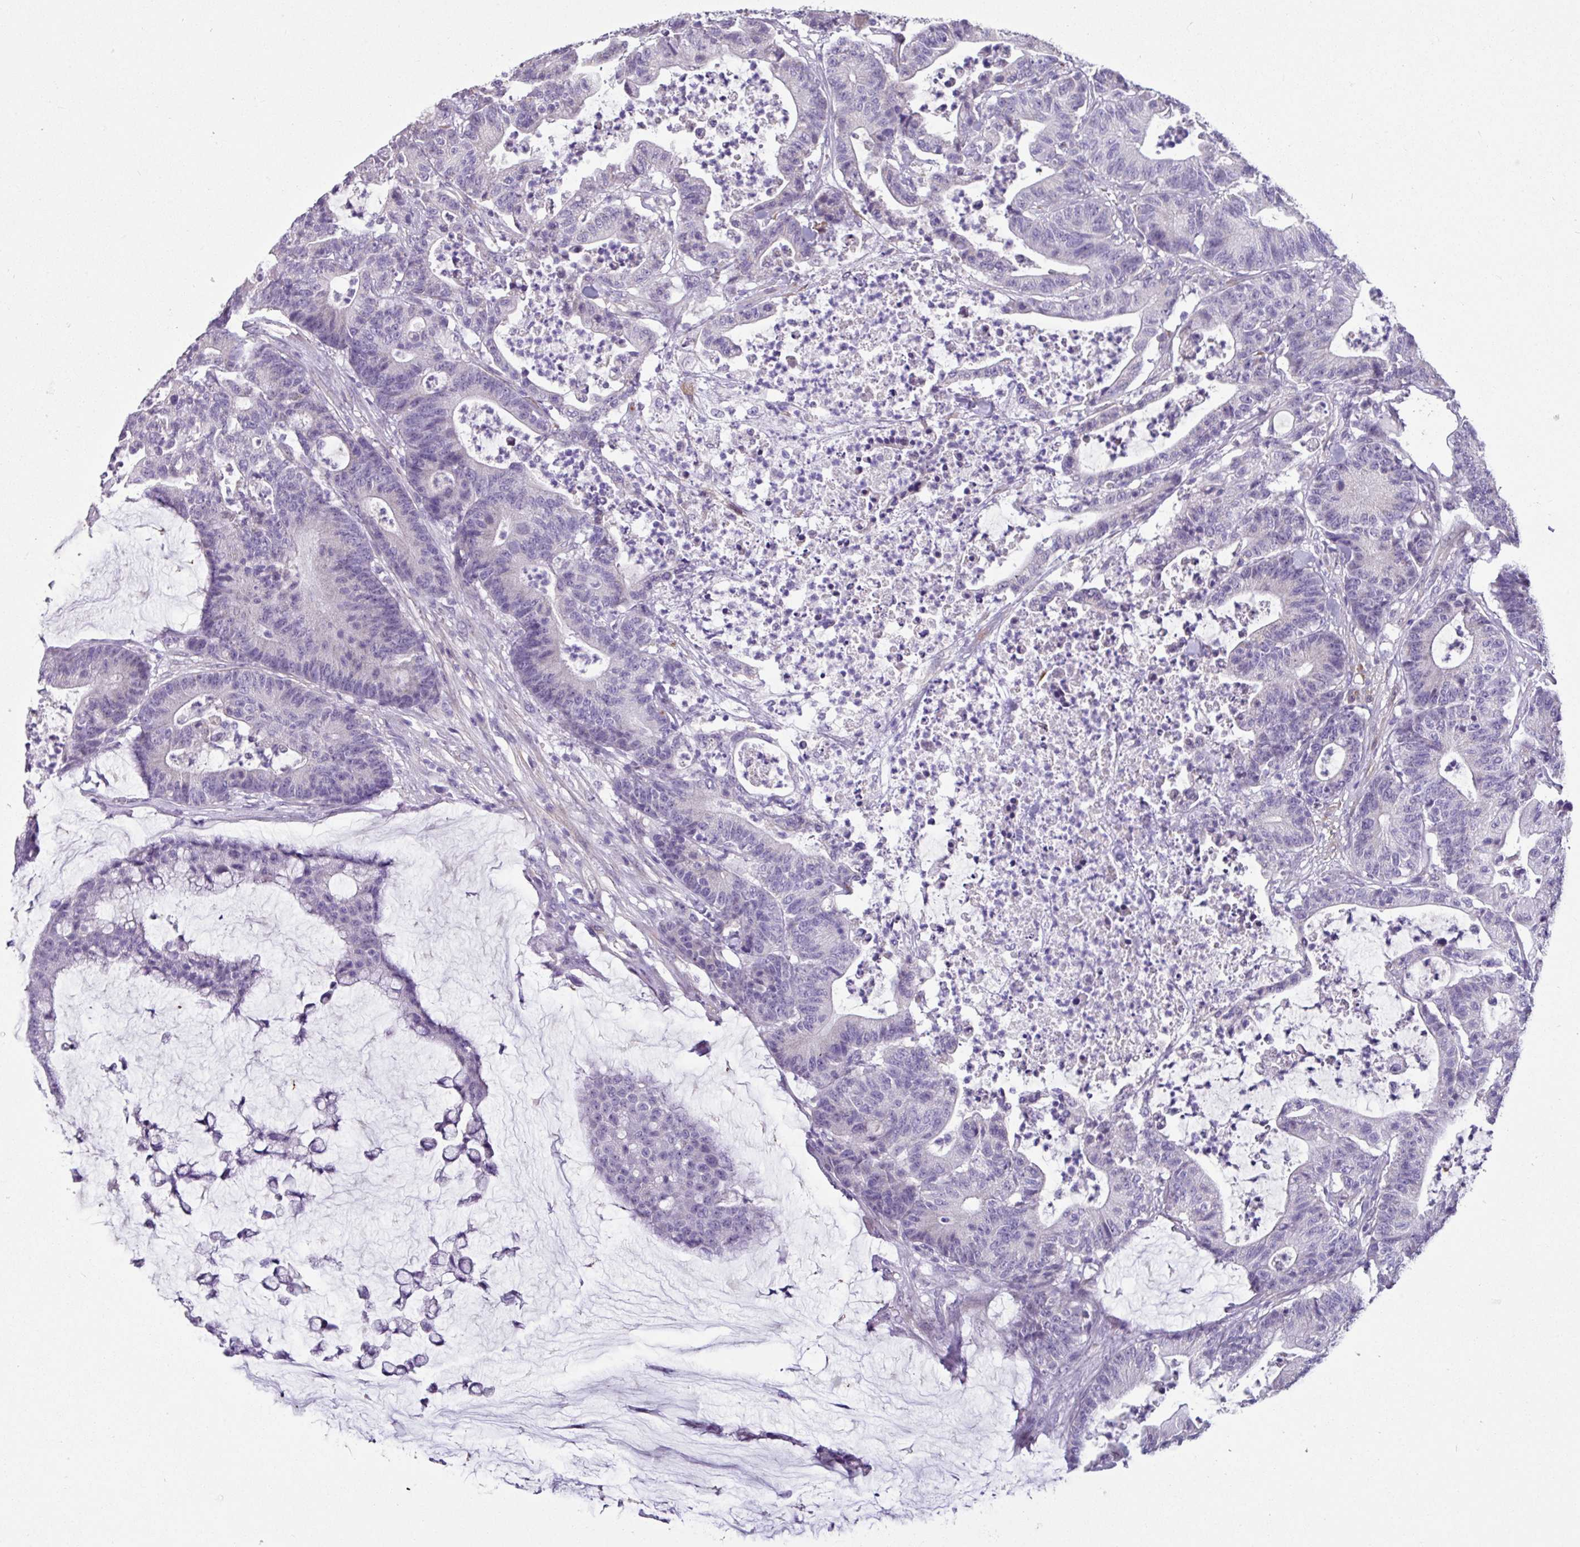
{"staining": {"intensity": "negative", "quantity": "none", "location": "none"}, "tissue": "colorectal cancer", "cell_type": "Tumor cells", "image_type": "cancer", "snomed": [{"axis": "morphology", "description": "Adenocarcinoma, NOS"}, {"axis": "topography", "description": "Colon"}], "caption": "Adenocarcinoma (colorectal) stained for a protein using immunohistochemistry demonstrates no positivity tumor cells.", "gene": "OTX1", "patient": {"sex": "female", "age": 84}}